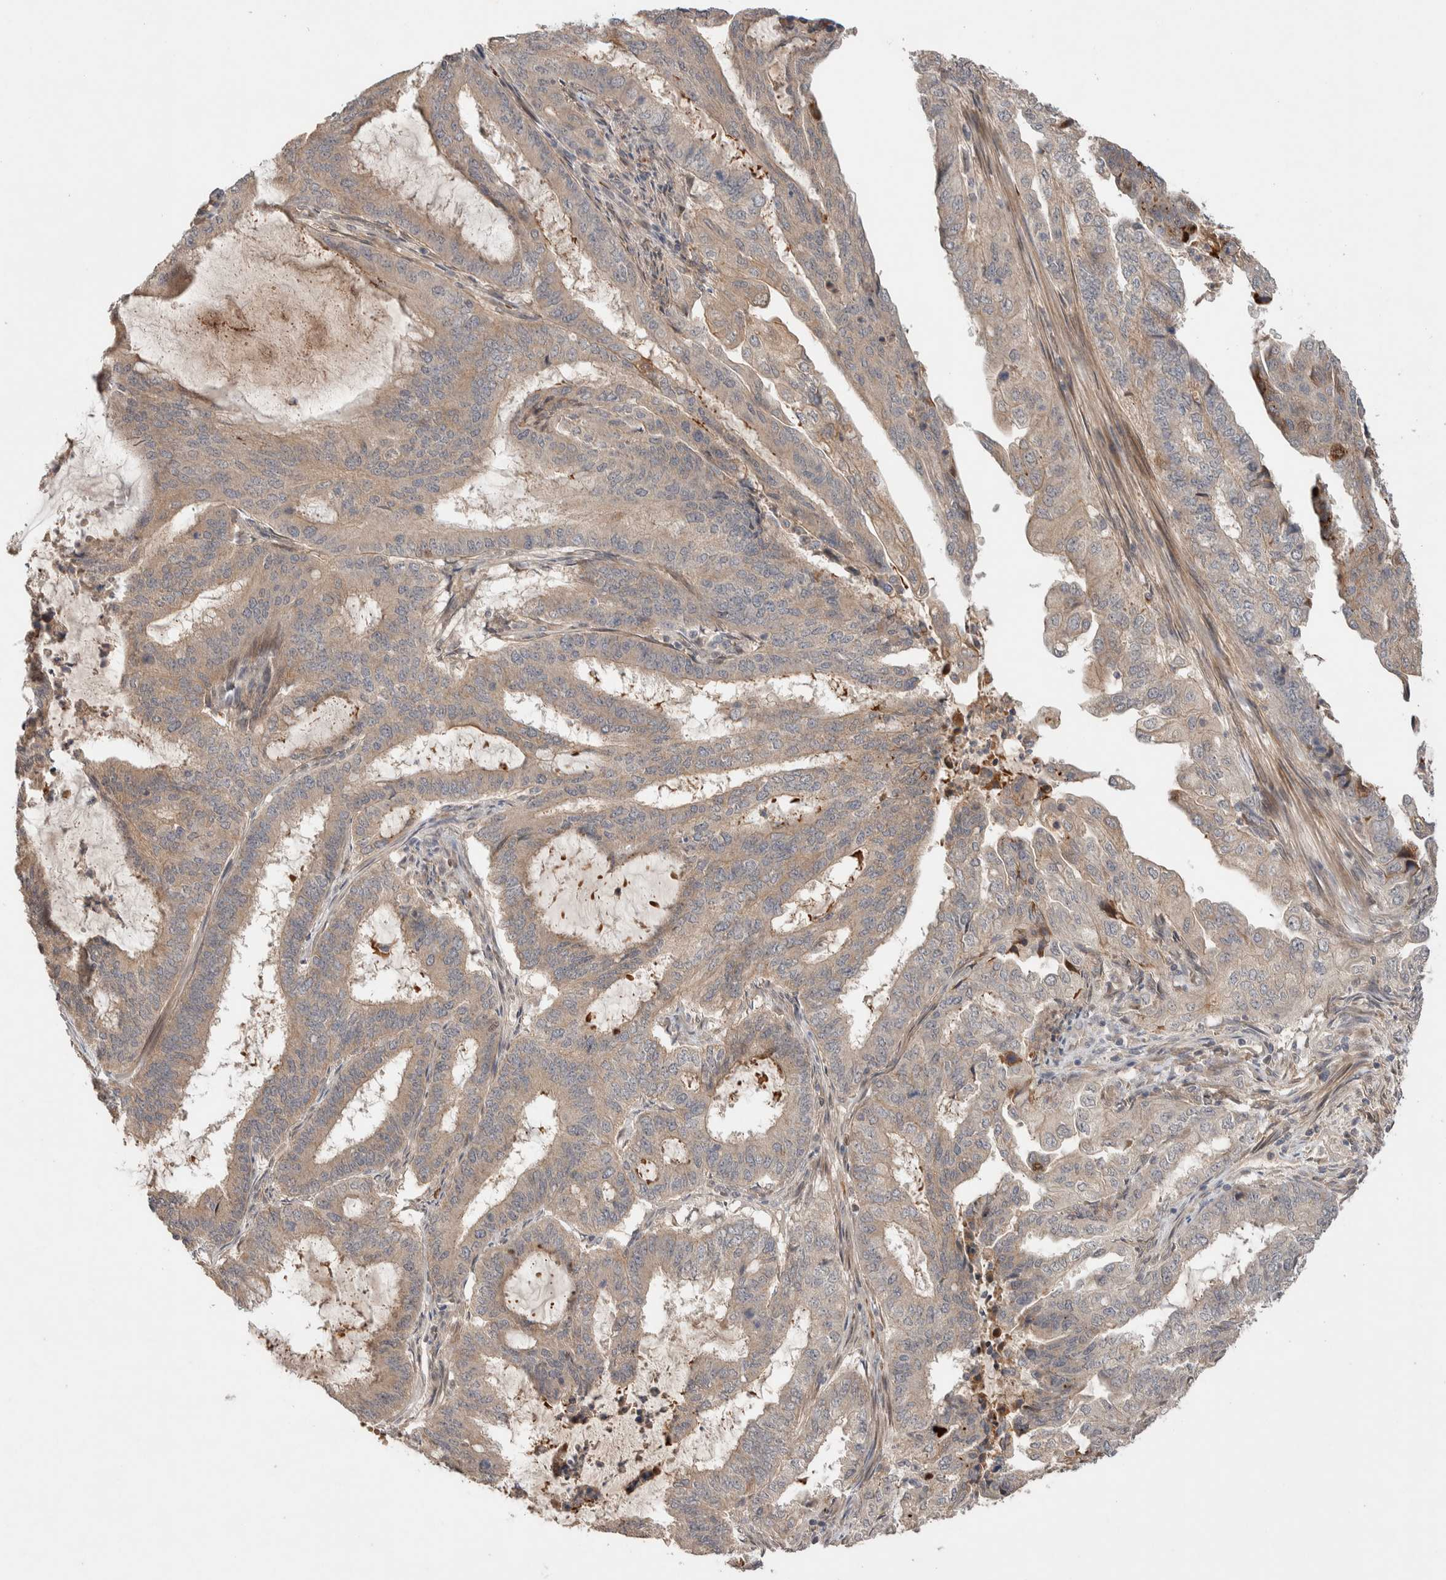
{"staining": {"intensity": "weak", "quantity": ">75%", "location": "cytoplasmic/membranous"}, "tissue": "endometrial cancer", "cell_type": "Tumor cells", "image_type": "cancer", "snomed": [{"axis": "morphology", "description": "Adenocarcinoma, NOS"}, {"axis": "topography", "description": "Endometrium"}], "caption": "A high-resolution micrograph shows immunohistochemistry staining of adenocarcinoma (endometrial), which exhibits weak cytoplasmic/membranous expression in about >75% of tumor cells.", "gene": "CASK", "patient": {"sex": "female", "age": 51}}